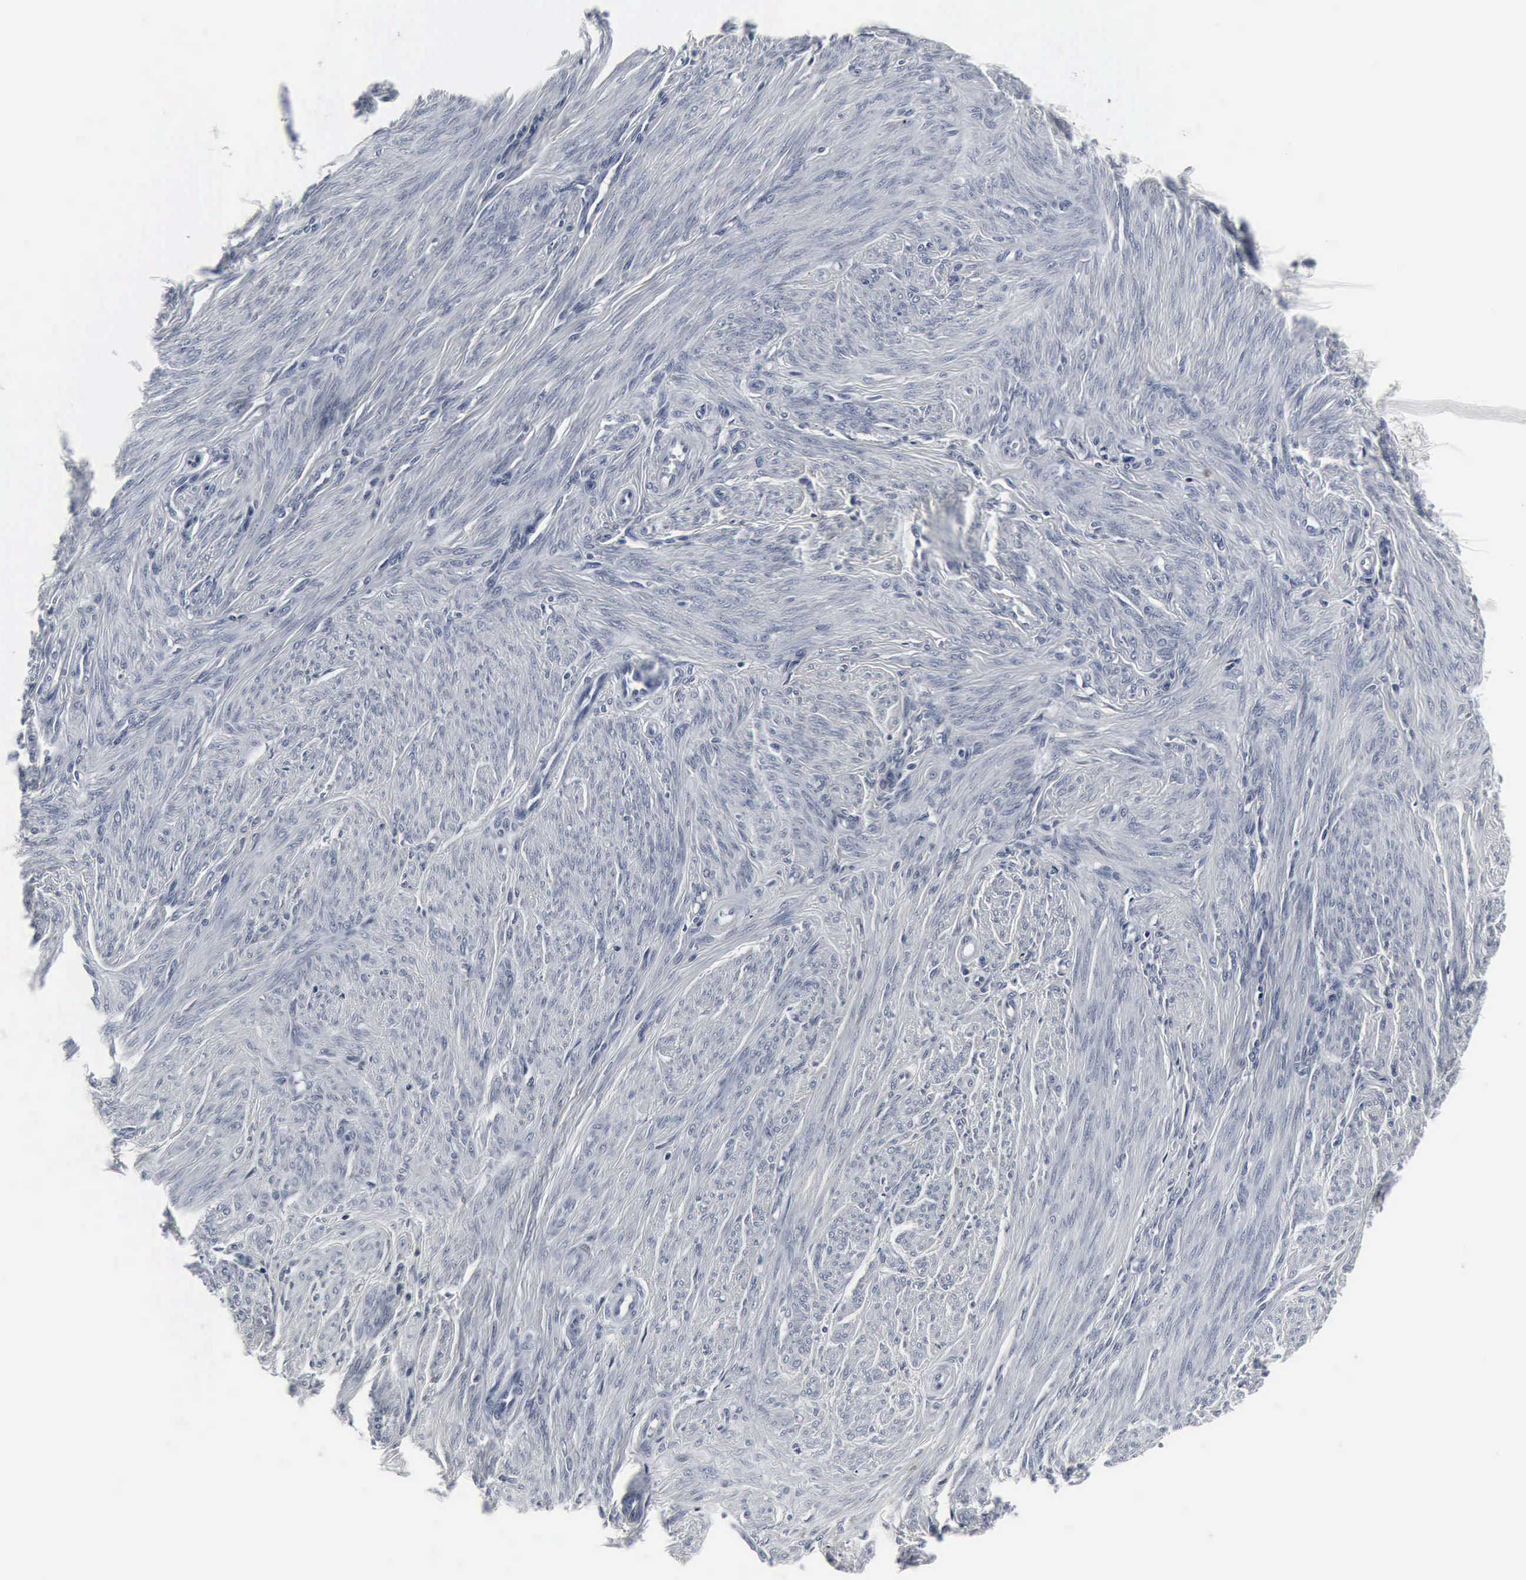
{"staining": {"intensity": "negative", "quantity": "none", "location": "none"}, "tissue": "smooth muscle", "cell_type": "Smooth muscle cells", "image_type": "normal", "snomed": [{"axis": "morphology", "description": "Normal tissue, NOS"}, {"axis": "topography", "description": "Smooth muscle"}, {"axis": "topography", "description": "Cervix"}], "caption": "DAB (3,3'-diaminobenzidine) immunohistochemical staining of unremarkable smooth muscle shows no significant expression in smooth muscle cells.", "gene": "SNAP25", "patient": {"sex": "female", "age": 70}}